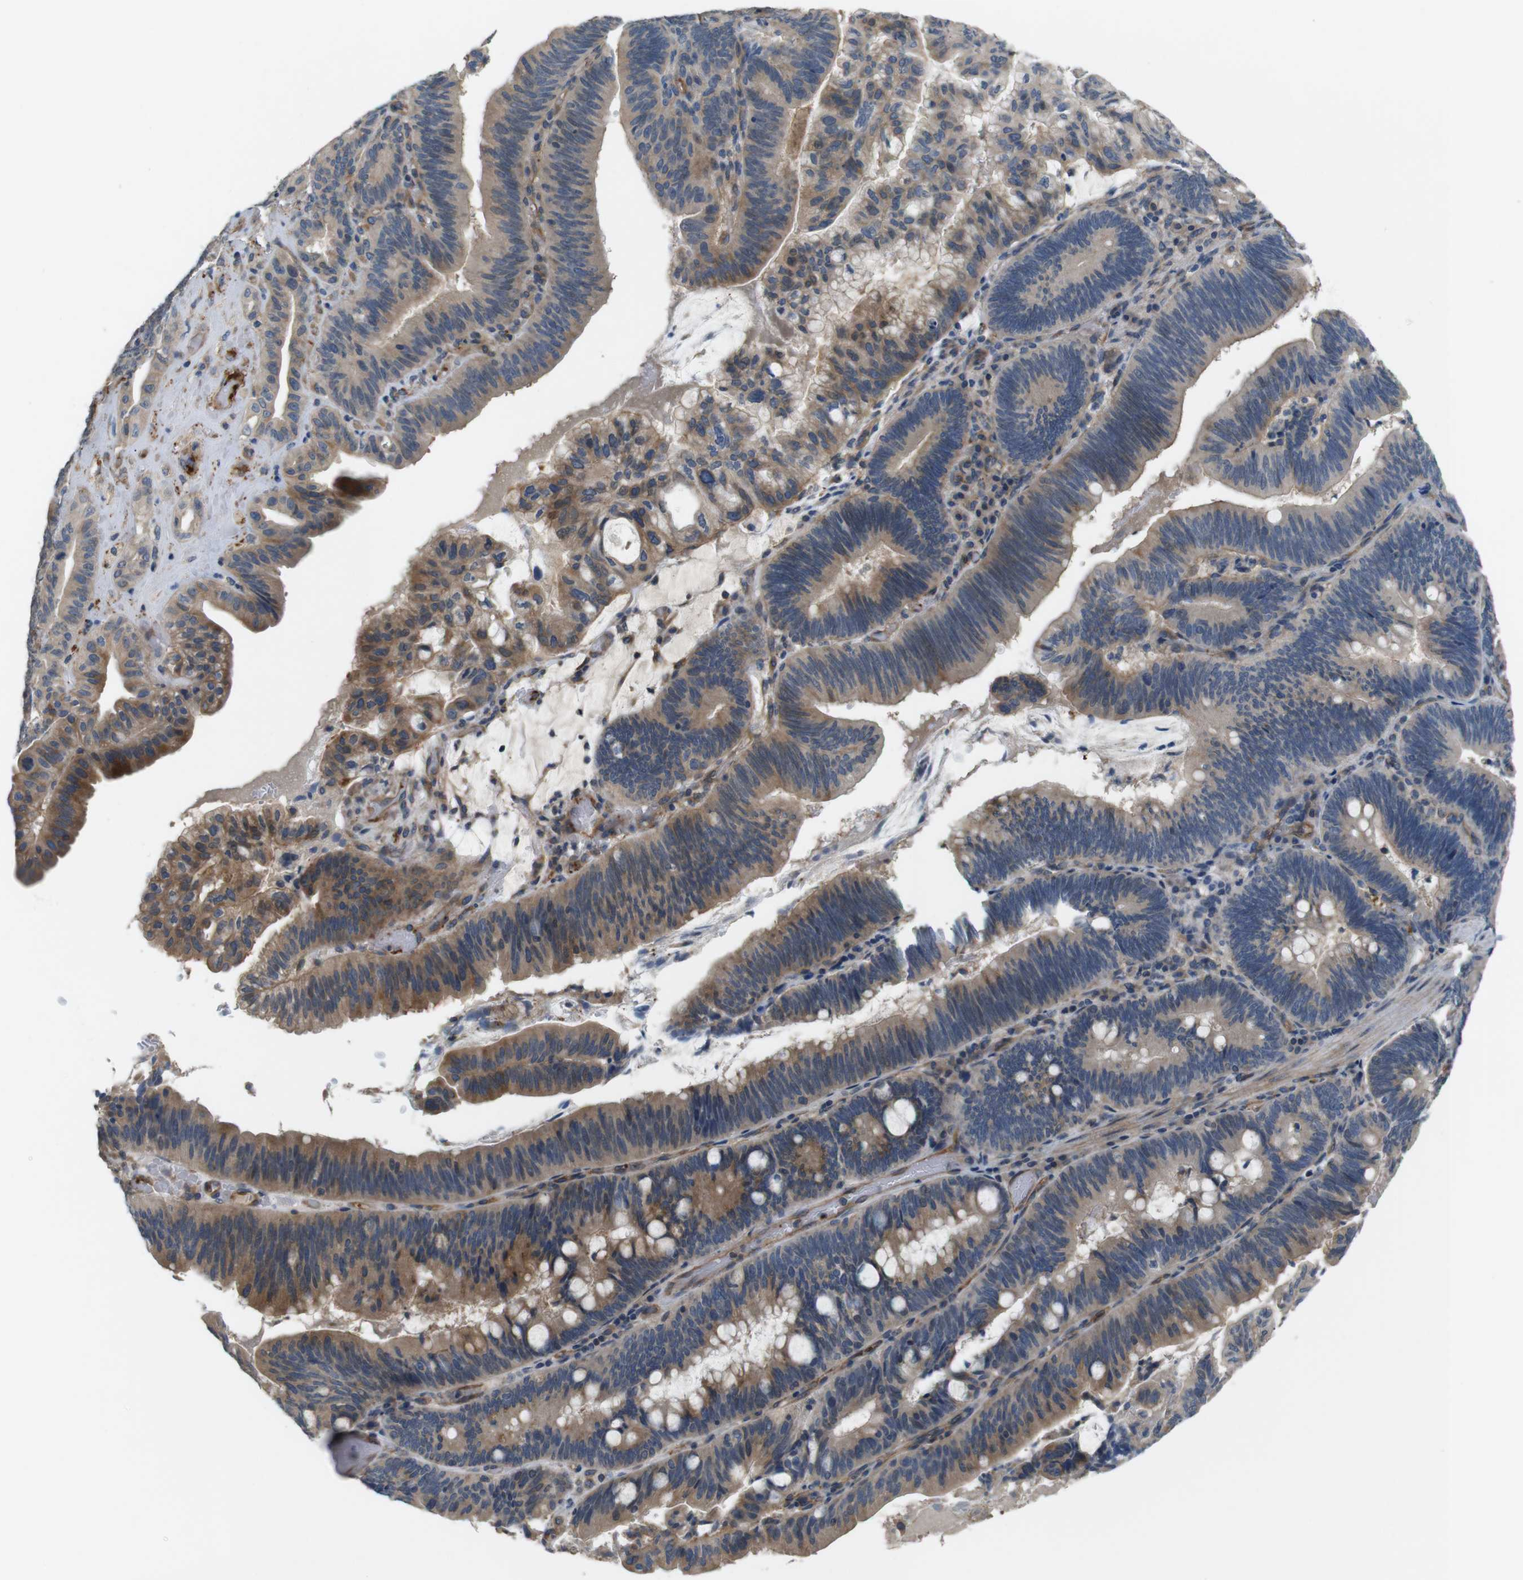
{"staining": {"intensity": "moderate", "quantity": ">75%", "location": "cytoplasmic/membranous"}, "tissue": "pancreatic cancer", "cell_type": "Tumor cells", "image_type": "cancer", "snomed": [{"axis": "morphology", "description": "Adenocarcinoma, NOS"}, {"axis": "topography", "description": "Pancreas"}], "caption": "Protein expression analysis of adenocarcinoma (pancreatic) demonstrates moderate cytoplasmic/membranous expression in about >75% of tumor cells.", "gene": "BVES", "patient": {"sex": "male", "age": 82}}